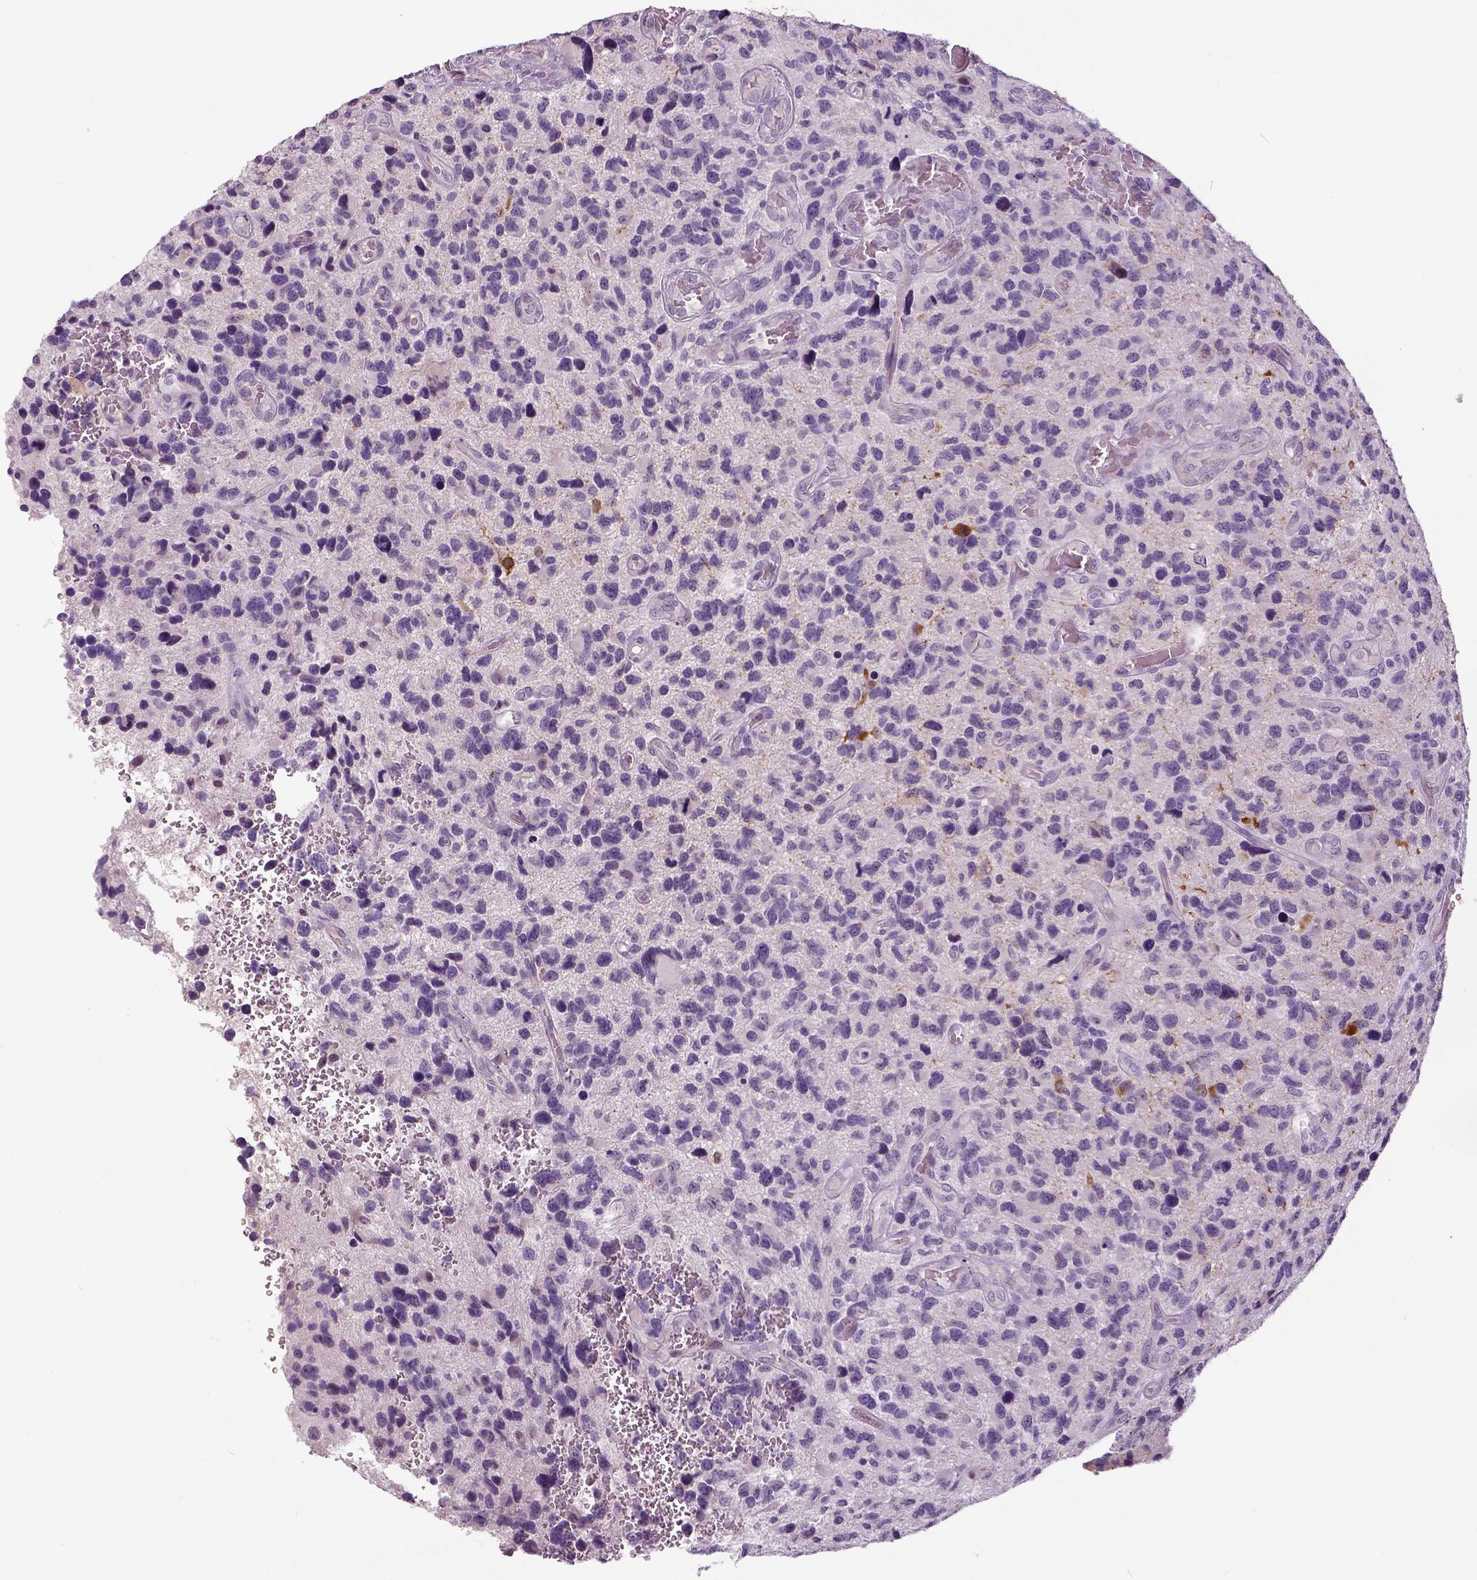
{"staining": {"intensity": "negative", "quantity": "none", "location": "none"}, "tissue": "glioma", "cell_type": "Tumor cells", "image_type": "cancer", "snomed": [{"axis": "morphology", "description": "Glioma, malignant, NOS"}, {"axis": "morphology", "description": "Glioma, malignant, High grade"}, {"axis": "topography", "description": "Brain"}], "caption": "The immunohistochemistry (IHC) histopathology image has no significant expression in tumor cells of glioma tissue. Brightfield microscopy of IHC stained with DAB (3,3'-diaminobenzidine) (brown) and hematoxylin (blue), captured at high magnification.", "gene": "NECAB1", "patient": {"sex": "female", "age": 71}}